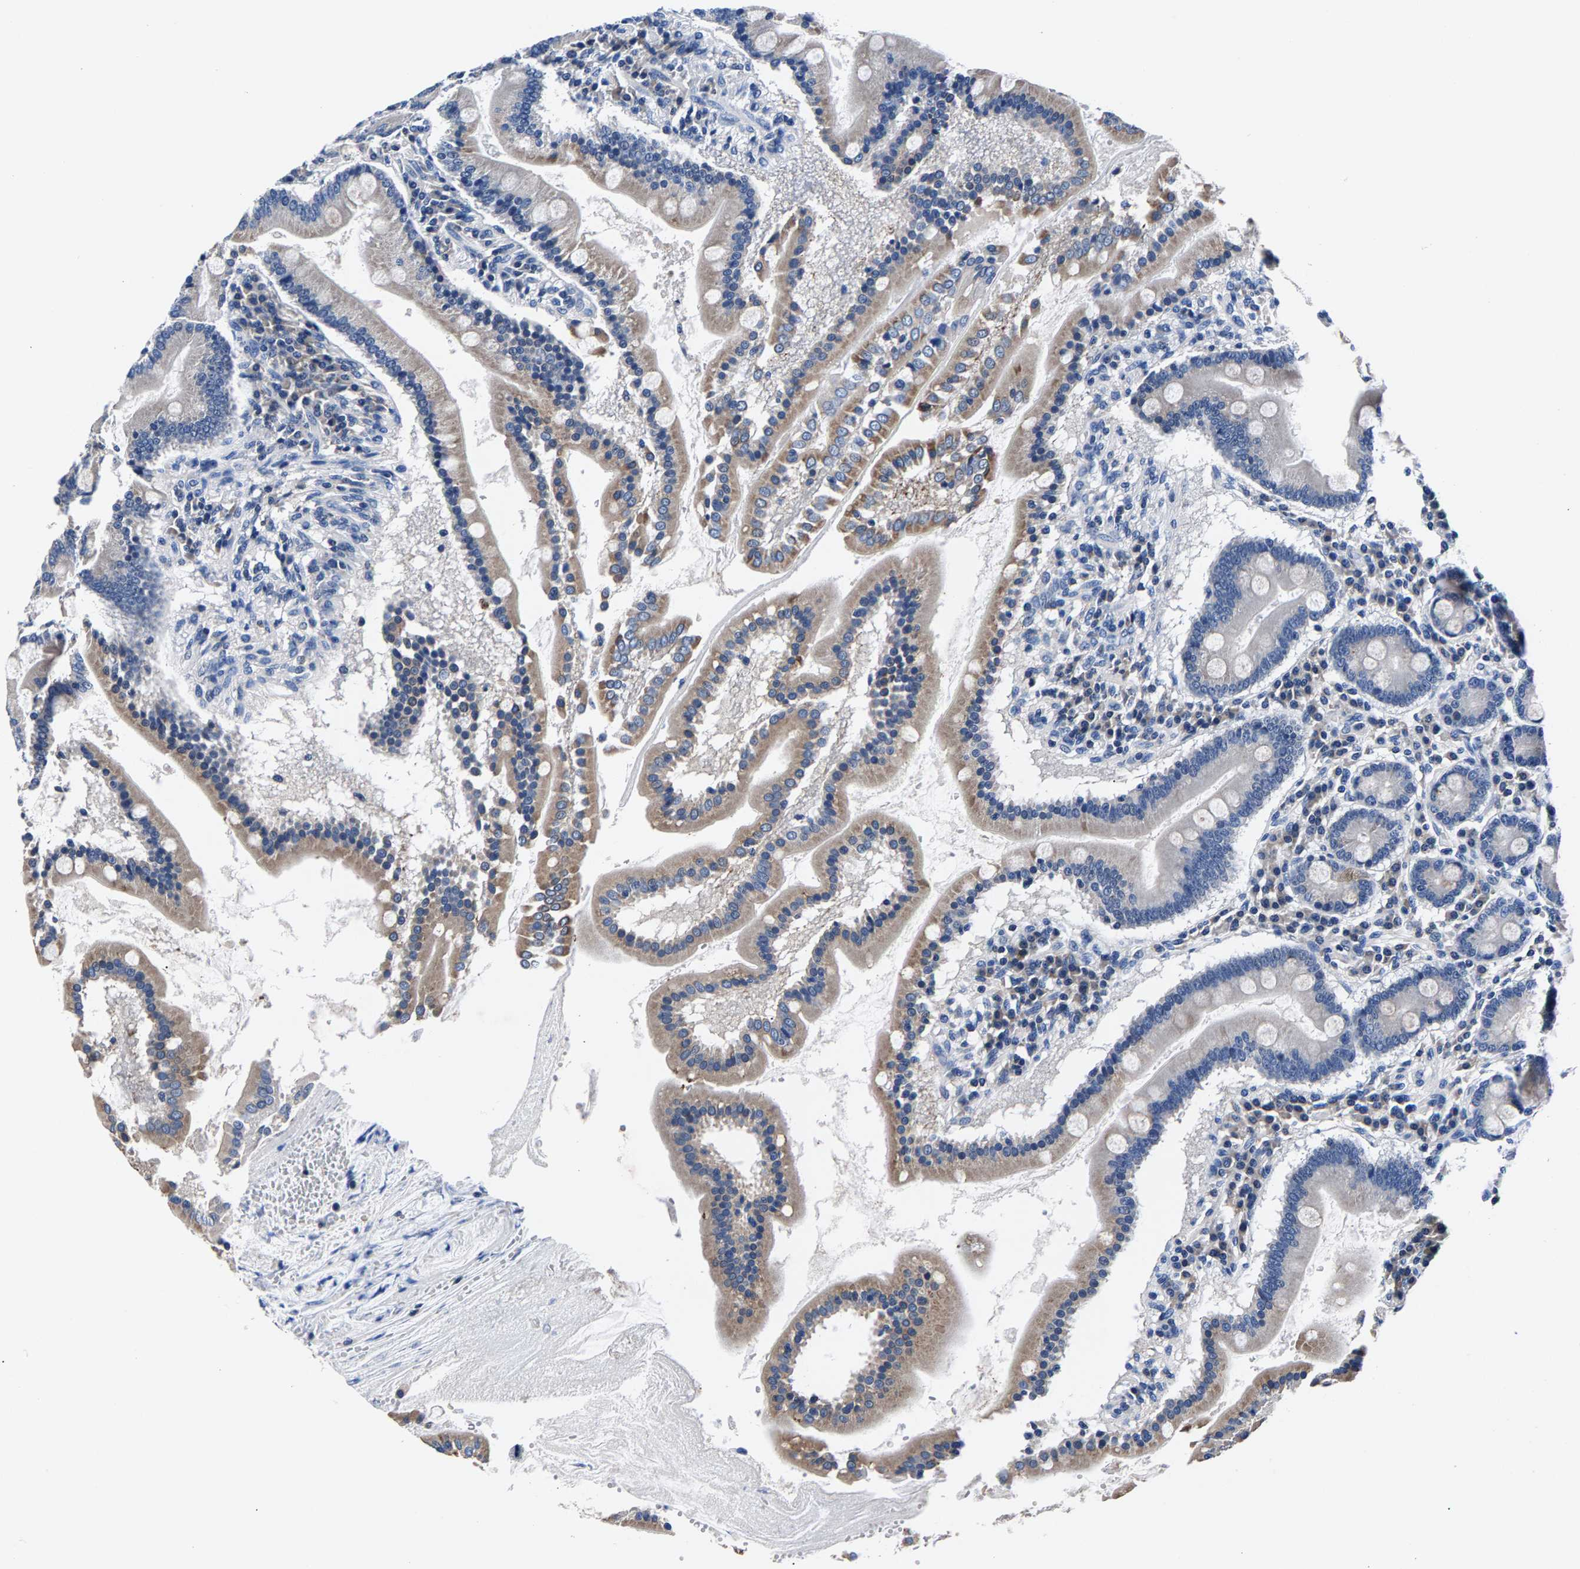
{"staining": {"intensity": "moderate", "quantity": ">75%", "location": "cytoplasmic/membranous"}, "tissue": "duodenum", "cell_type": "Glandular cells", "image_type": "normal", "snomed": [{"axis": "morphology", "description": "Normal tissue, NOS"}, {"axis": "topography", "description": "Duodenum"}], "caption": "IHC (DAB (3,3'-diaminobenzidine)) staining of benign human duodenum reveals moderate cytoplasmic/membranous protein expression in approximately >75% of glandular cells.", "gene": "PHF24", "patient": {"sex": "male", "age": 50}}